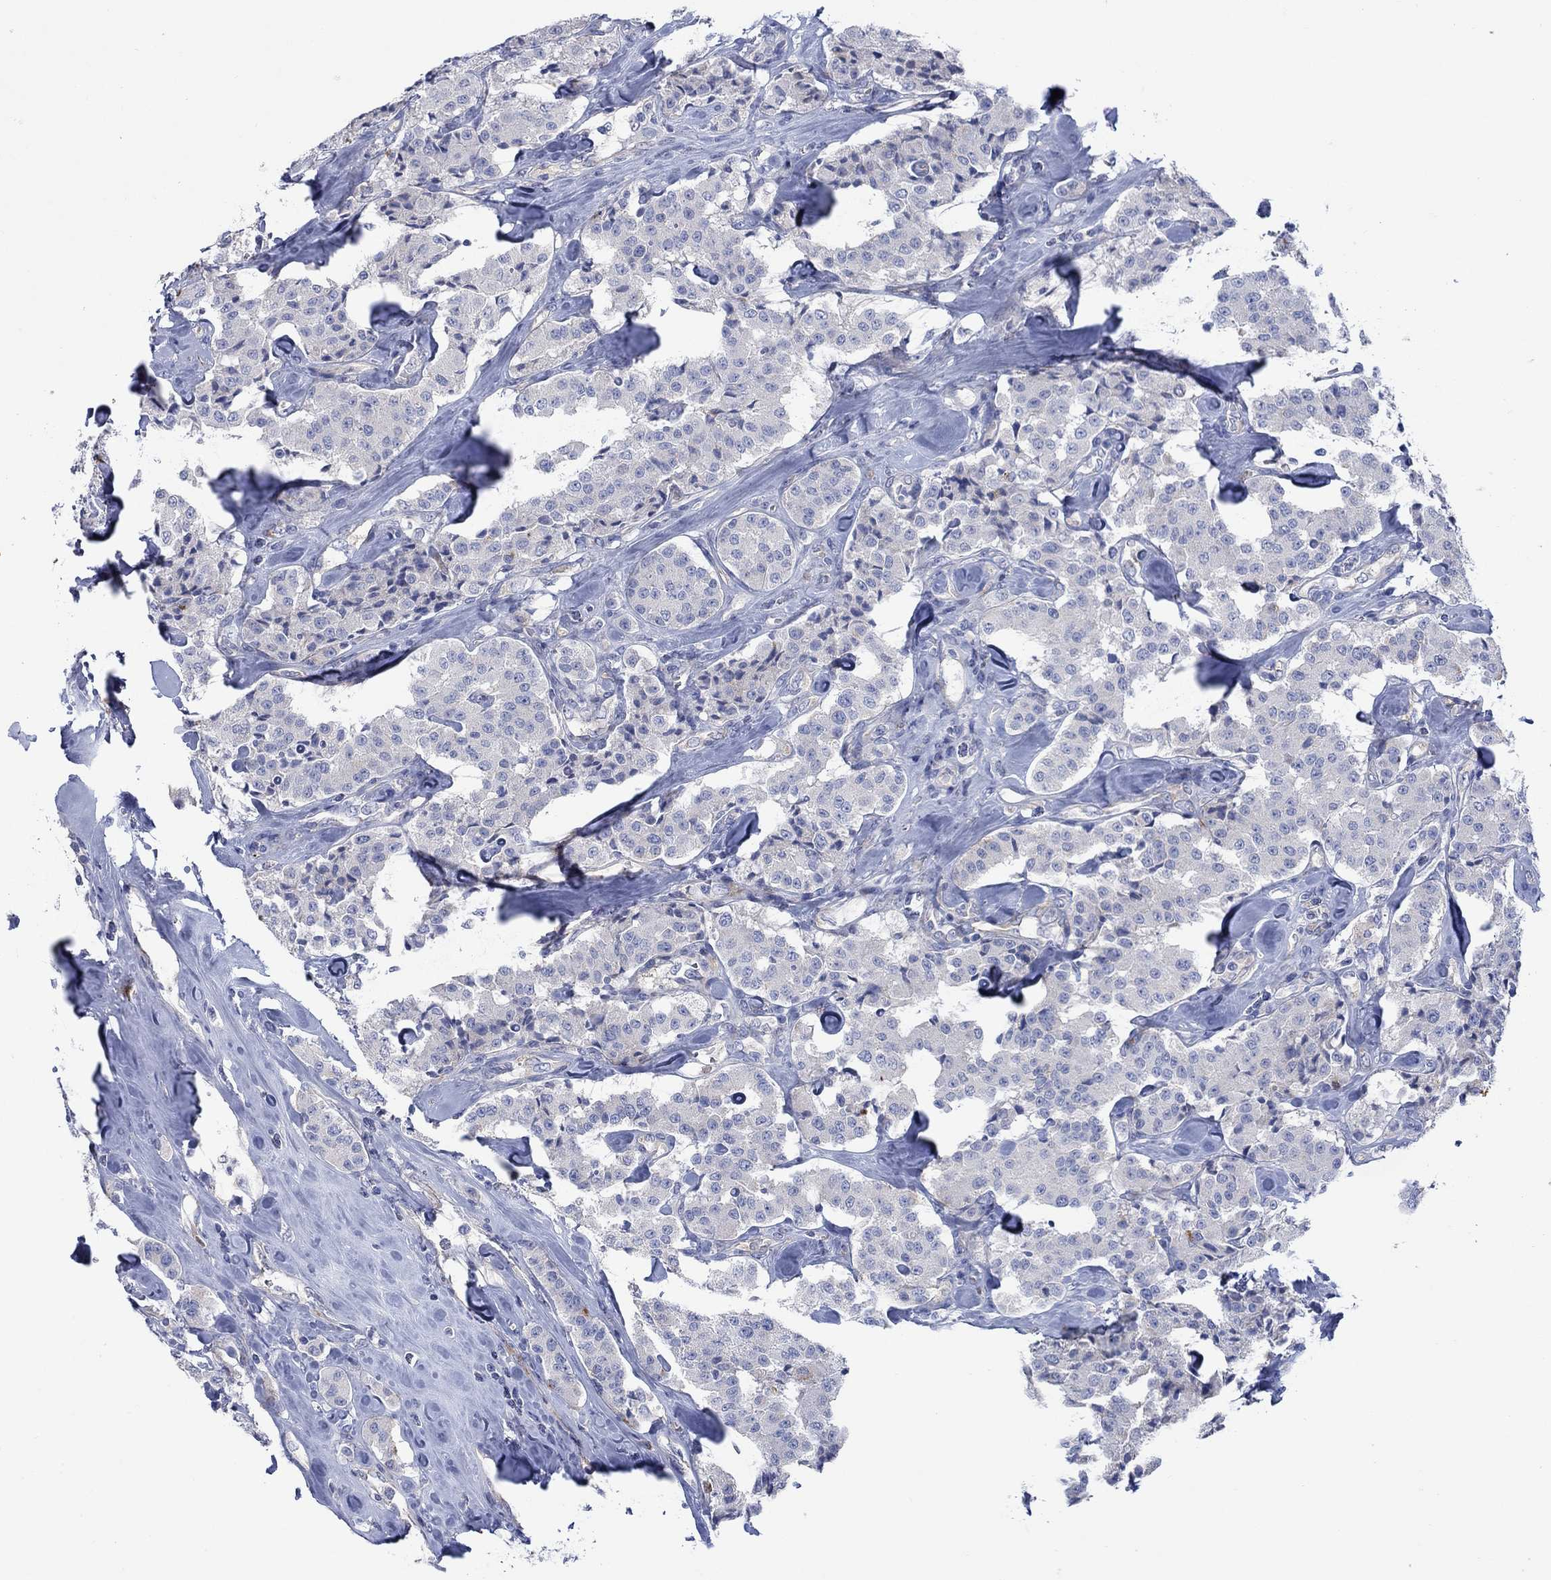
{"staining": {"intensity": "negative", "quantity": "none", "location": "none"}, "tissue": "carcinoid", "cell_type": "Tumor cells", "image_type": "cancer", "snomed": [{"axis": "morphology", "description": "Carcinoid, malignant, NOS"}, {"axis": "topography", "description": "Pancreas"}], "caption": "Immunohistochemistry micrograph of carcinoid stained for a protein (brown), which exhibits no expression in tumor cells.", "gene": "FXR1", "patient": {"sex": "male", "age": 41}}